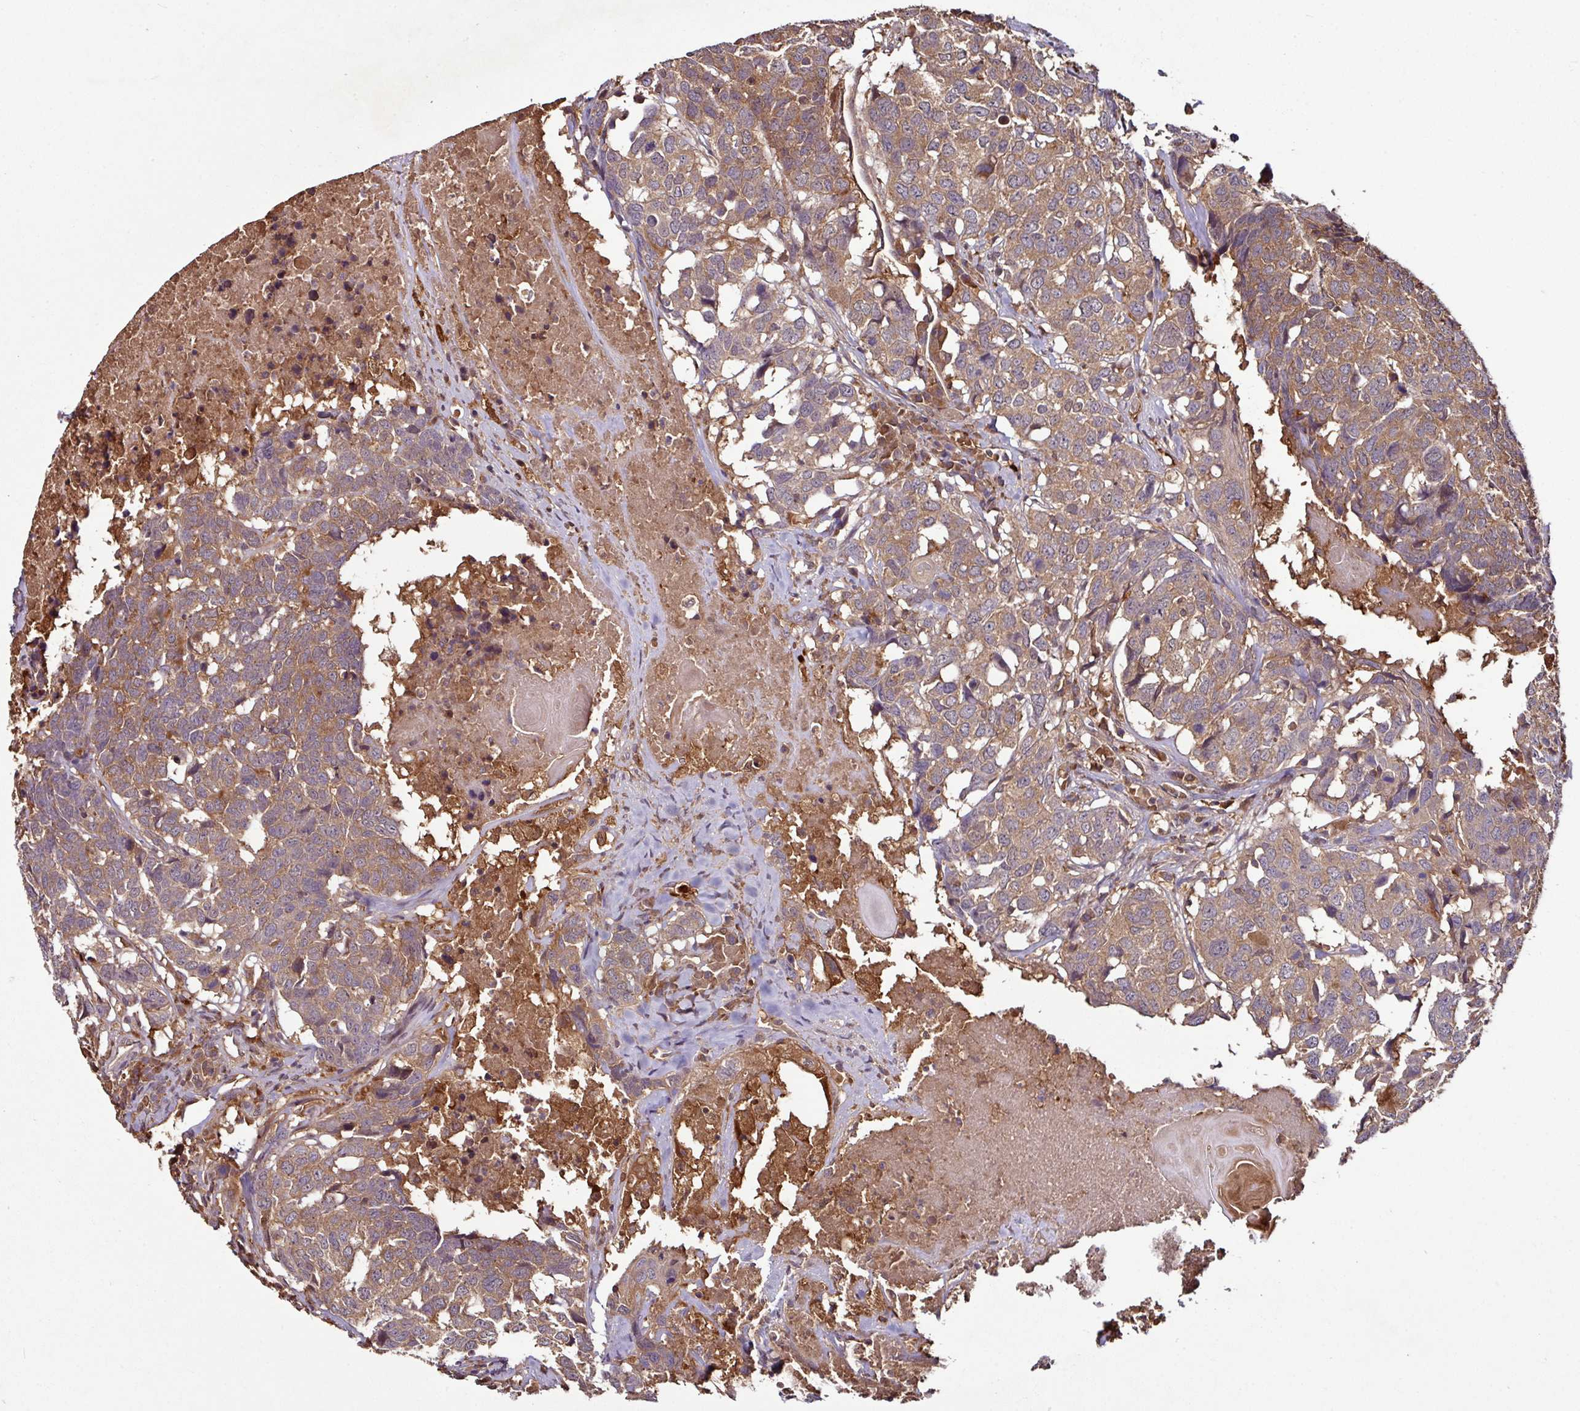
{"staining": {"intensity": "moderate", "quantity": ">75%", "location": "cytoplasmic/membranous"}, "tissue": "head and neck cancer", "cell_type": "Tumor cells", "image_type": "cancer", "snomed": [{"axis": "morphology", "description": "Squamous cell carcinoma, NOS"}, {"axis": "topography", "description": "Head-Neck"}], "caption": "Moderate cytoplasmic/membranous protein positivity is appreciated in about >75% of tumor cells in head and neck cancer.", "gene": "GNPDA1", "patient": {"sex": "male", "age": 66}}